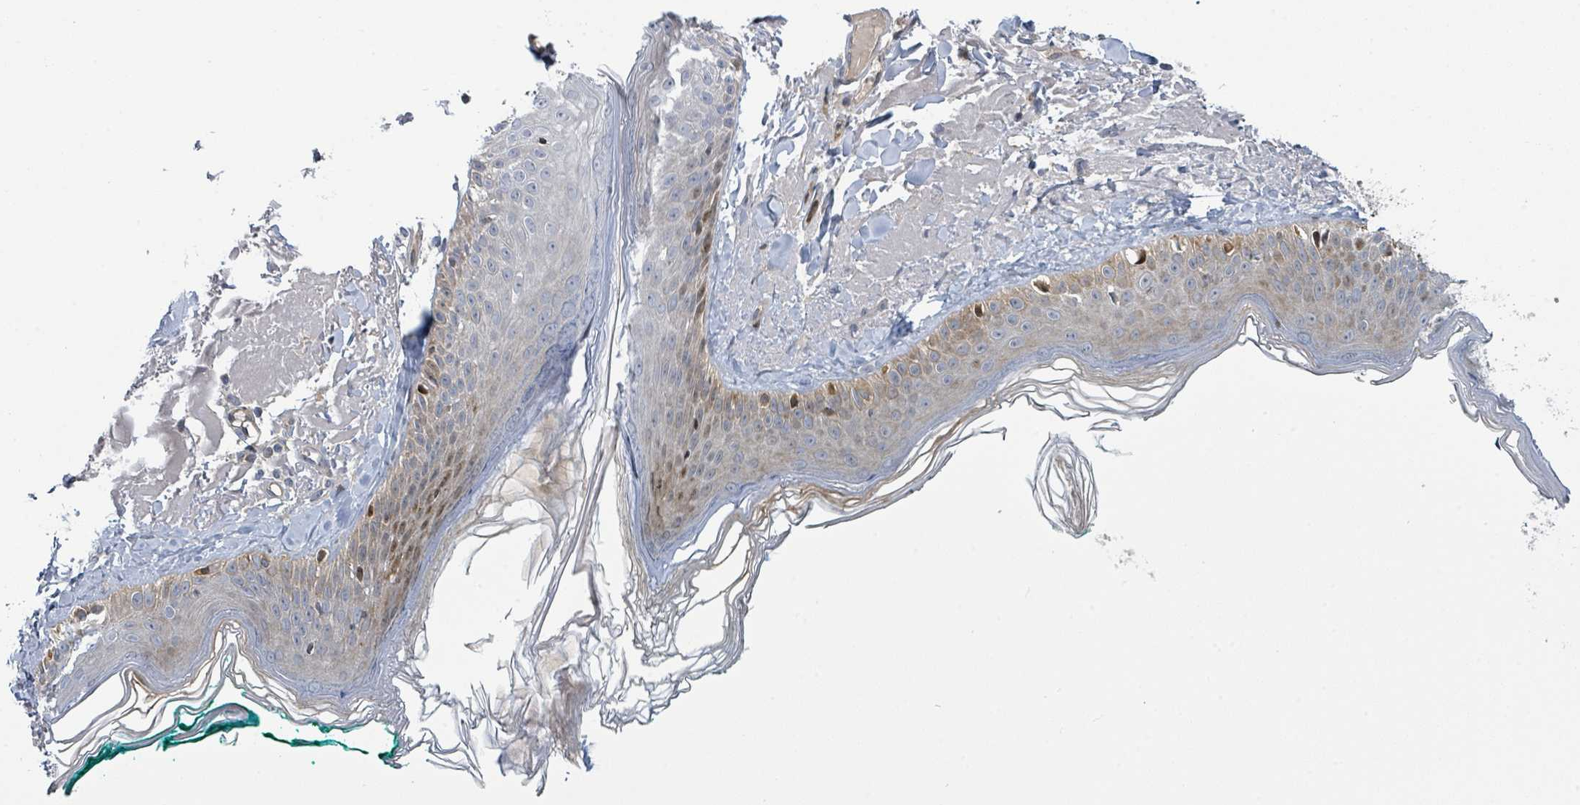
{"staining": {"intensity": "negative", "quantity": "none", "location": "none"}, "tissue": "skin", "cell_type": "Fibroblasts", "image_type": "normal", "snomed": [{"axis": "morphology", "description": "Normal tissue, NOS"}, {"axis": "morphology", "description": "Malignant melanoma, NOS"}, {"axis": "topography", "description": "Skin"}], "caption": "Immunohistochemistry (IHC) micrograph of normal human skin stained for a protein (brown), which displays no positivity in fibroblasts. The staining was performed using DAB (3,3'-diaminobenzidine) to visualize the protein expression in brown, while the nuclei were stained in blue with hematoxylin (Magnification: 20x).", "gene": "CFAP210", "patient": {"sex": "male", "age": 80}}